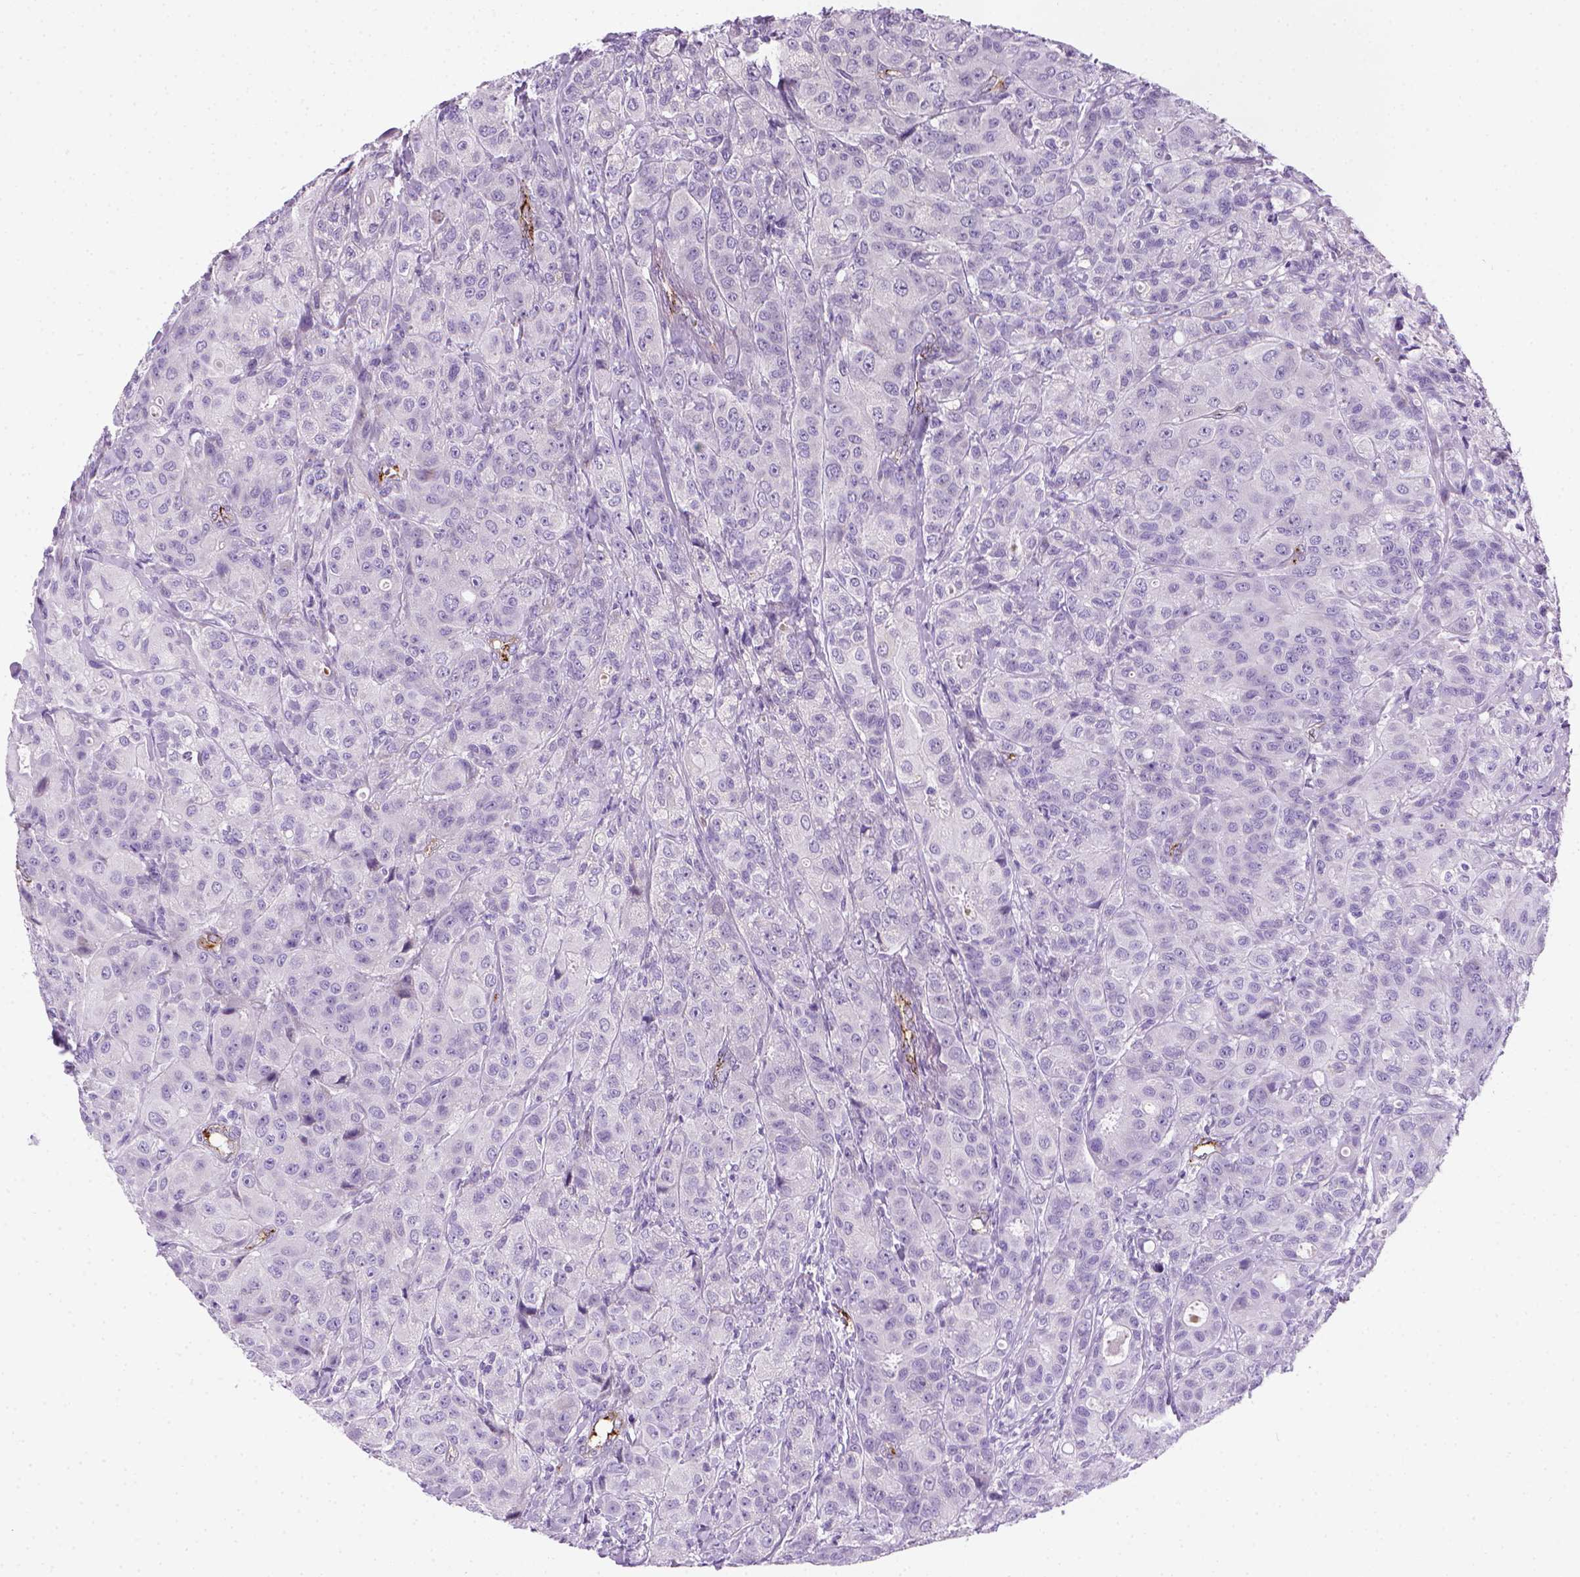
{"staining": {"intensity": "negative", "quantity": "none", "location": "none"}, "tissue": "breast cancer", "cell_type": "Tumor cells", "image_type": "cancer", "snomed": [{"axis": "morphology", "description": "Duct carcinoma"}, {"axis": "topography", "description": "Breast"}], "caption": "This image is of breast cancer stained with immunohistochemistry (IHC) to label a protein in brown with the nuclei are counter-stained blue. There is no staining in tumor cells.", "gene": "VWF", "patient": {"sex": "female", "age": 43}}